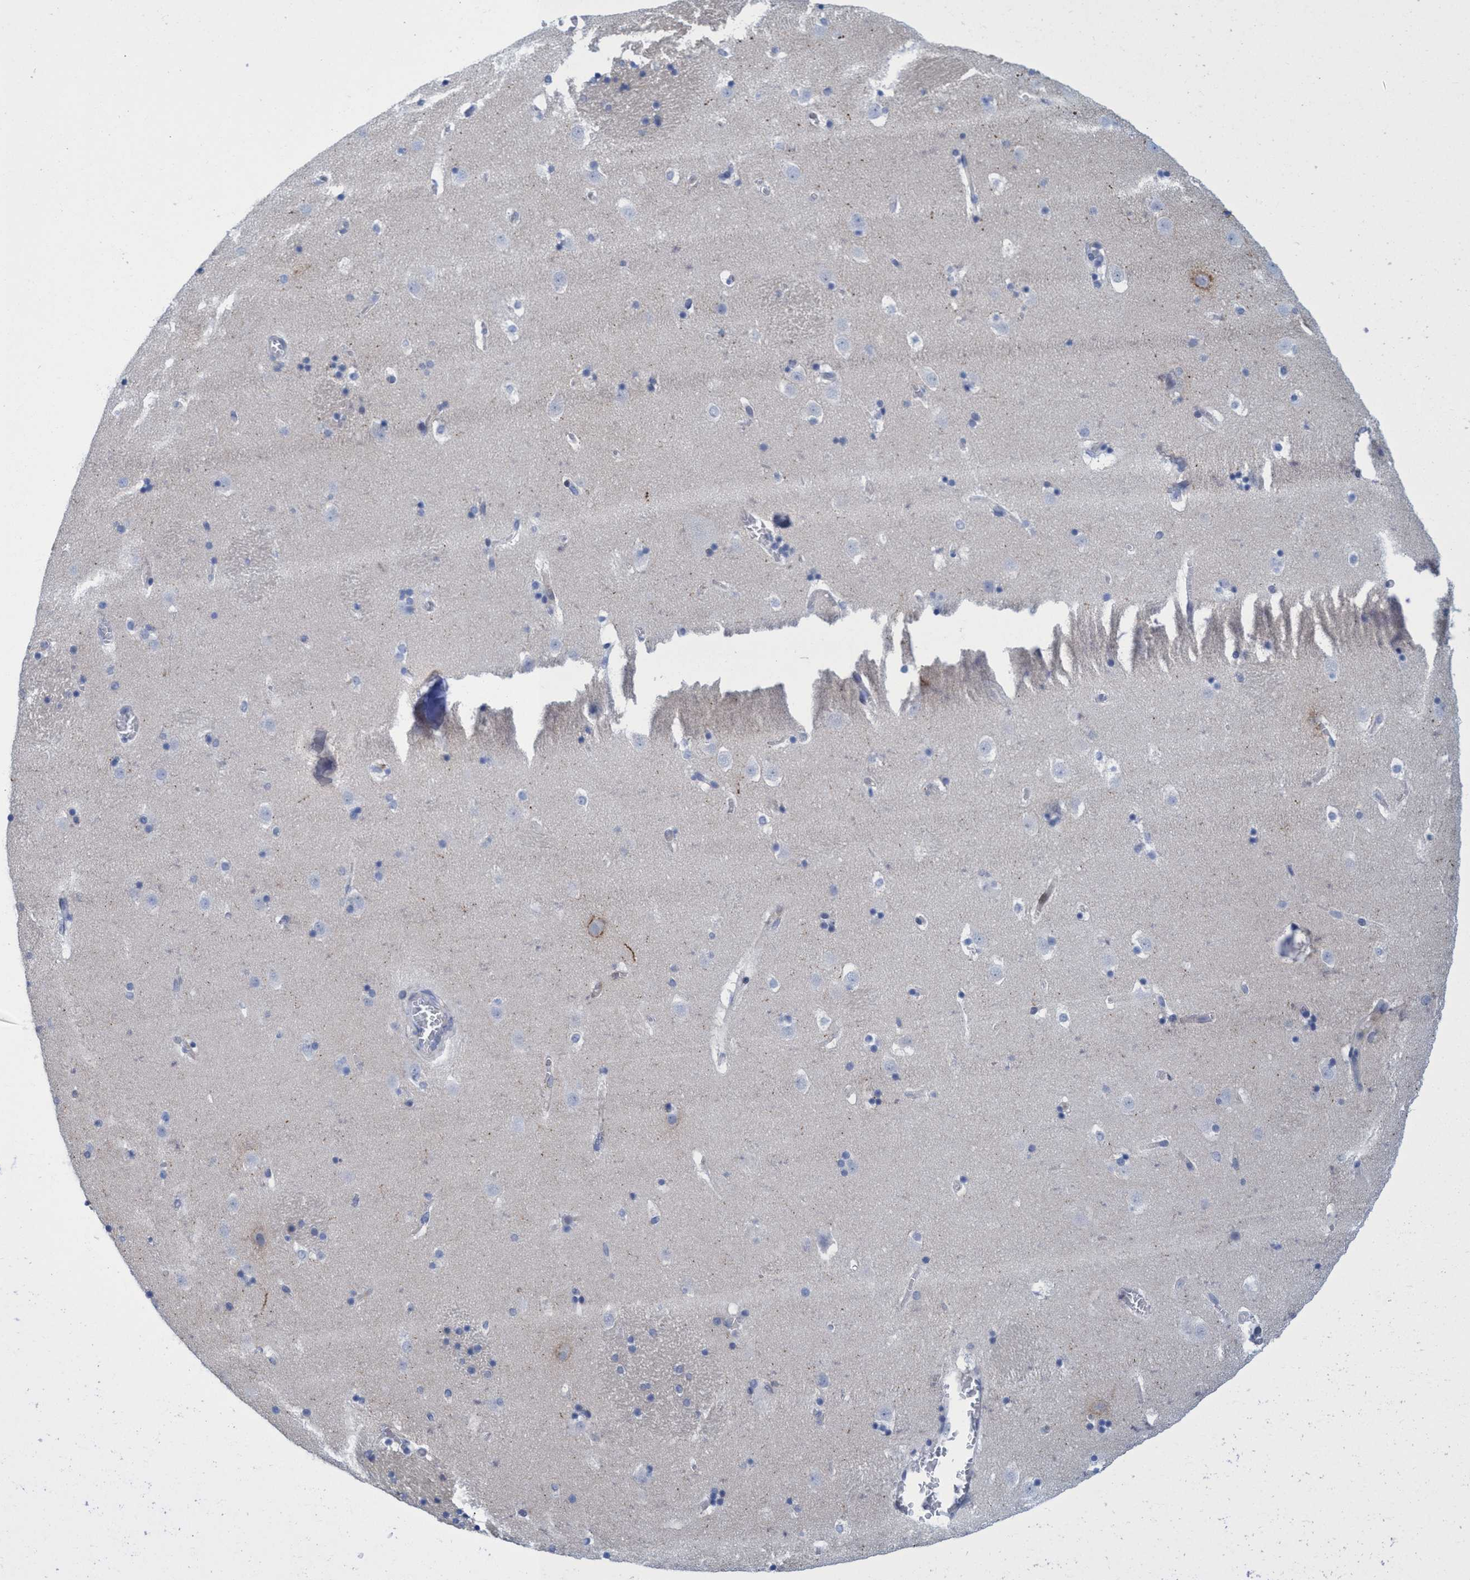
{"staining": {"intensity": "negative", "quantity": "none", "location": "none"}, "tissue": "caudate", "cell_type": "Glial cells", "image_type": "normal", "snomed": [{"axis": "morphology", "description": "Normal tissue, NOS"}, {"axis": "topography", "description": "Lateral ventricle wall"}], "caption": "Immunohistochemistry (IHC) photomicrograph of unremarkable caudate: caudate stained with DAB displays no significant protein staining in glial cells.", "gene": "R3HCC1", "patient": {"sex": "male", "age": 45}}